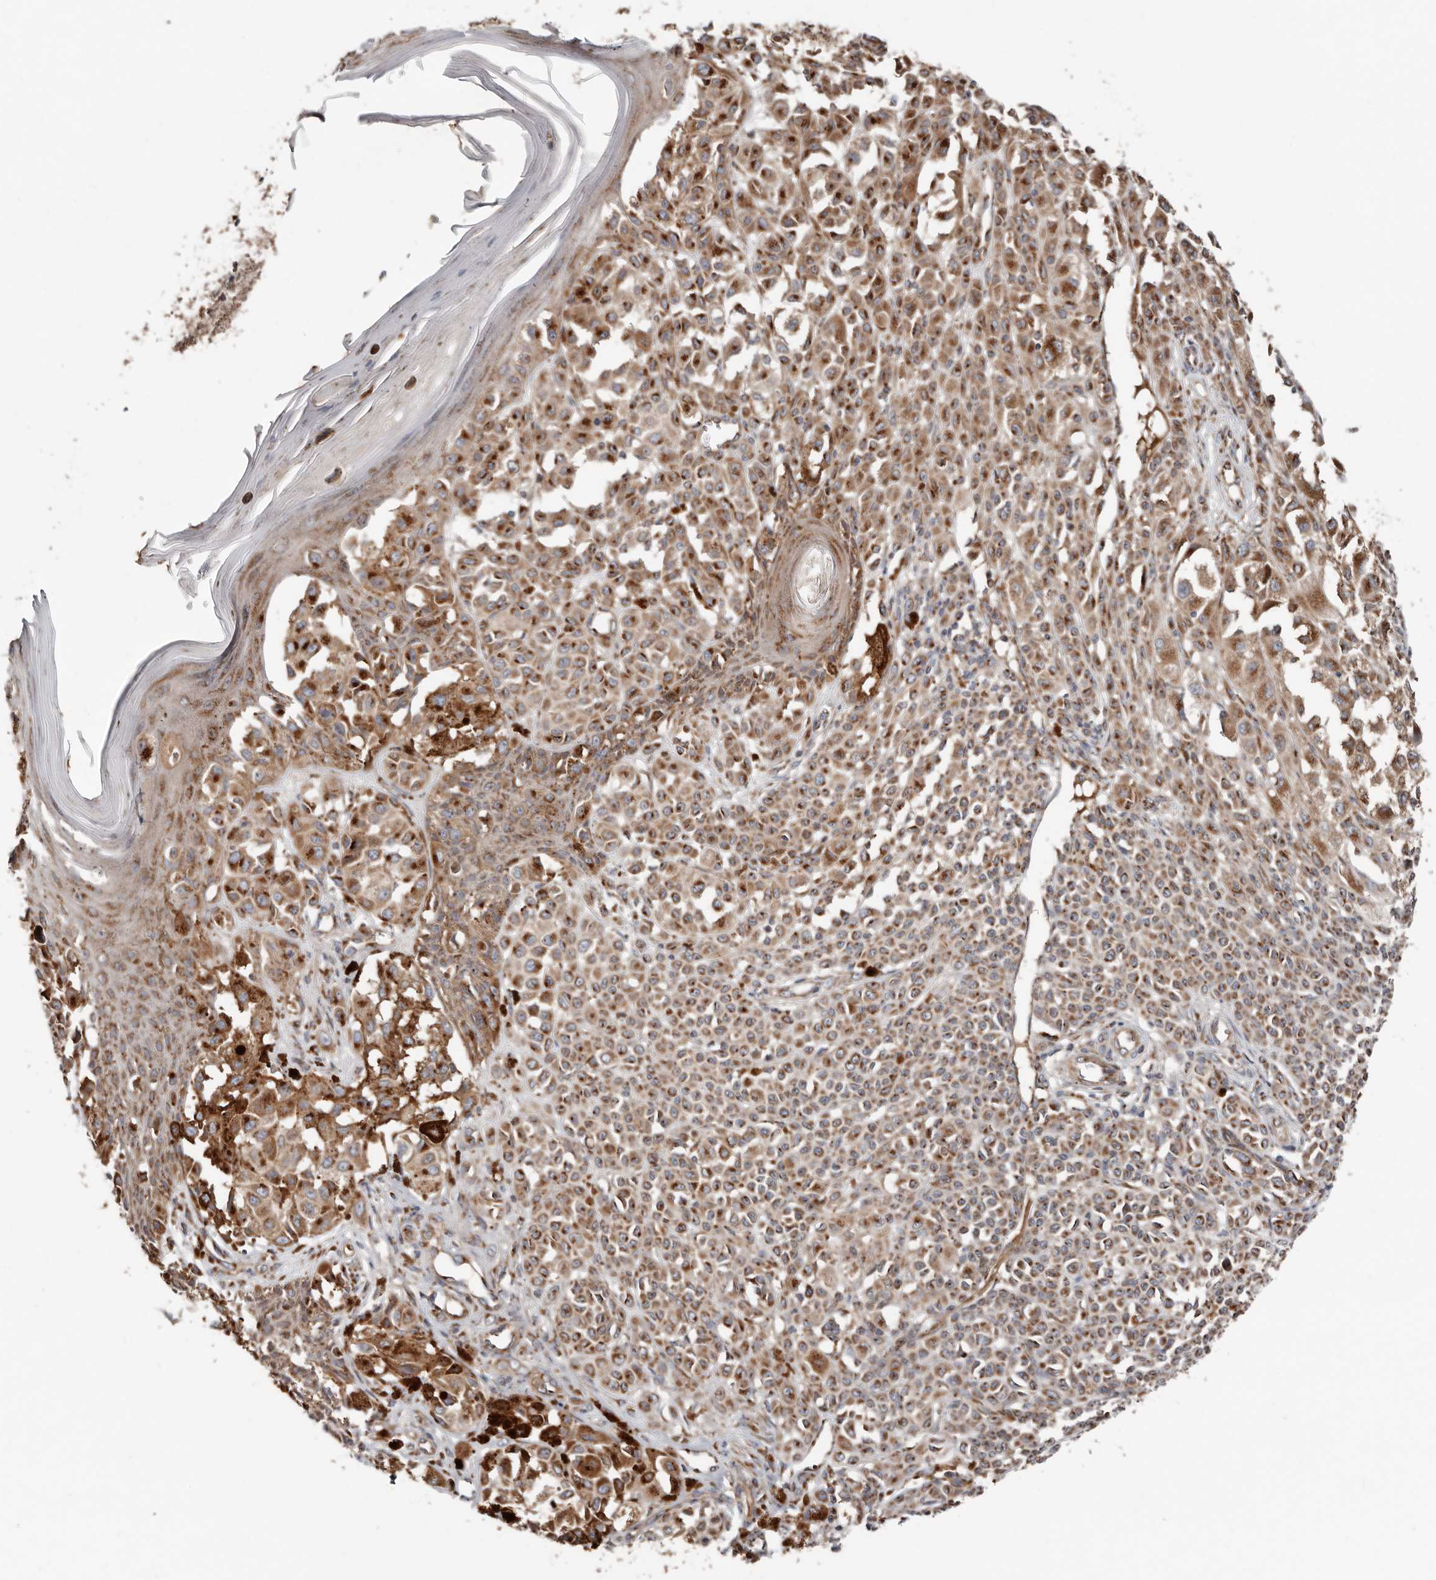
{"staining": {"intensity": "moderate", "quantity": ">75%", "location": "cytoplasmic/membranous"}, "tissue": "melanoma", "cell_type": "Tumor cells", "image_type": "cancer", "snomed": [{"axis": "morphology", "description": "Malignant melanoma, NOS"}, {"axis": "topography", "description": "Skin of leg"}], "caption": "Immunohistochemical staining of human malignant melanoma shows moderate cytoplasmic/membranous protein staining in about >75% of tumor cells.", "gene": "COG1", "patient": {"sex": "female", "age": 72}}